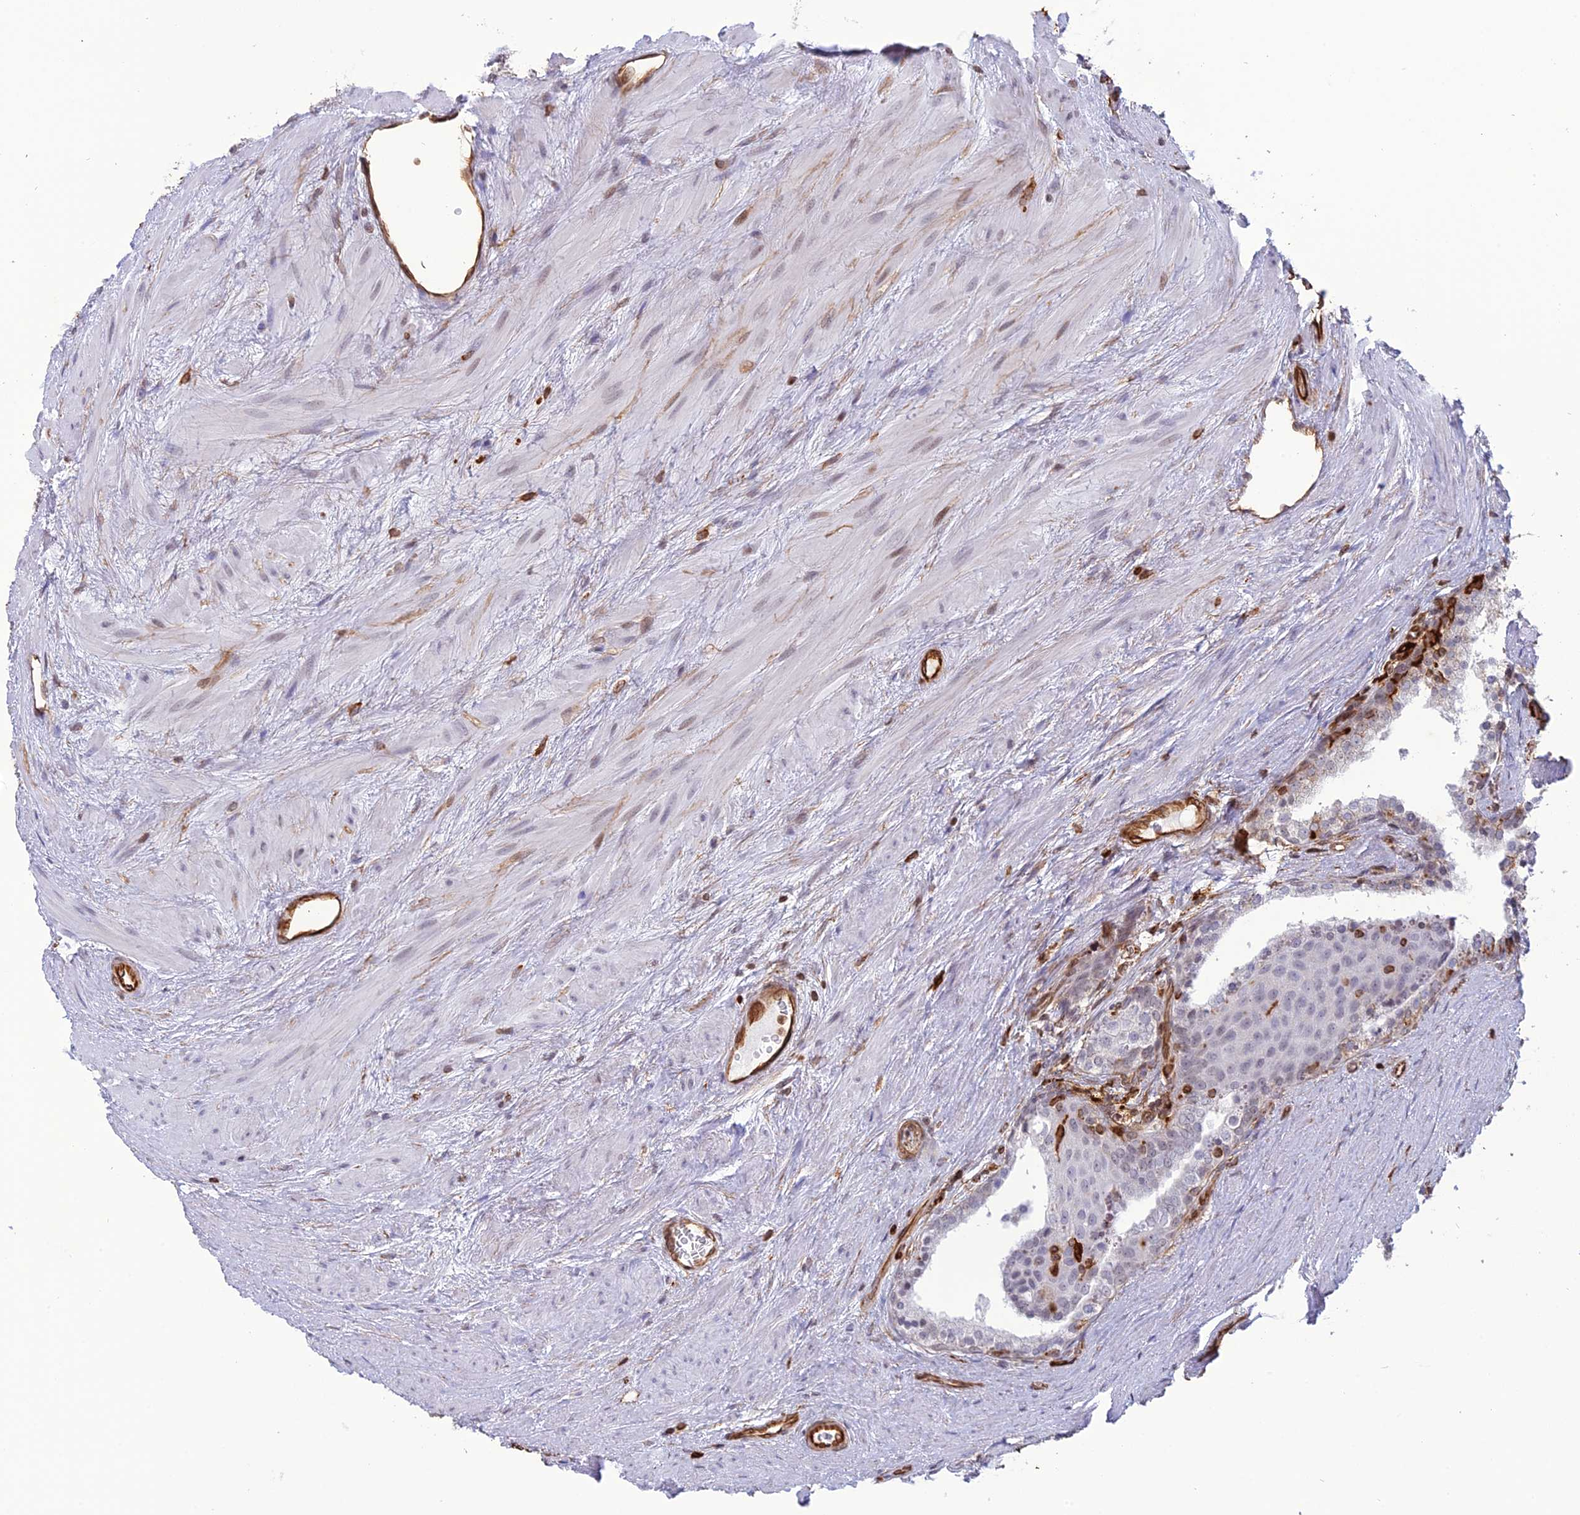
{"staining": {"intensity": "negative", "quantity": "none", "location": "none"}, "tissue": "prostate cancer", "cell_type": "Tumor cells", "image_type": "cancer", "snomed": [{"axis": "morphology", "description": "Adenocarcinoma, High grade"}, {"axis": "topography", "description": "Prostate"}], "caption": "An image of prostate cancer stained for a protein shows no brown staining in tumor cells.", "gene": "APOBR", "patient": {"sex": "male", "age": 56}}